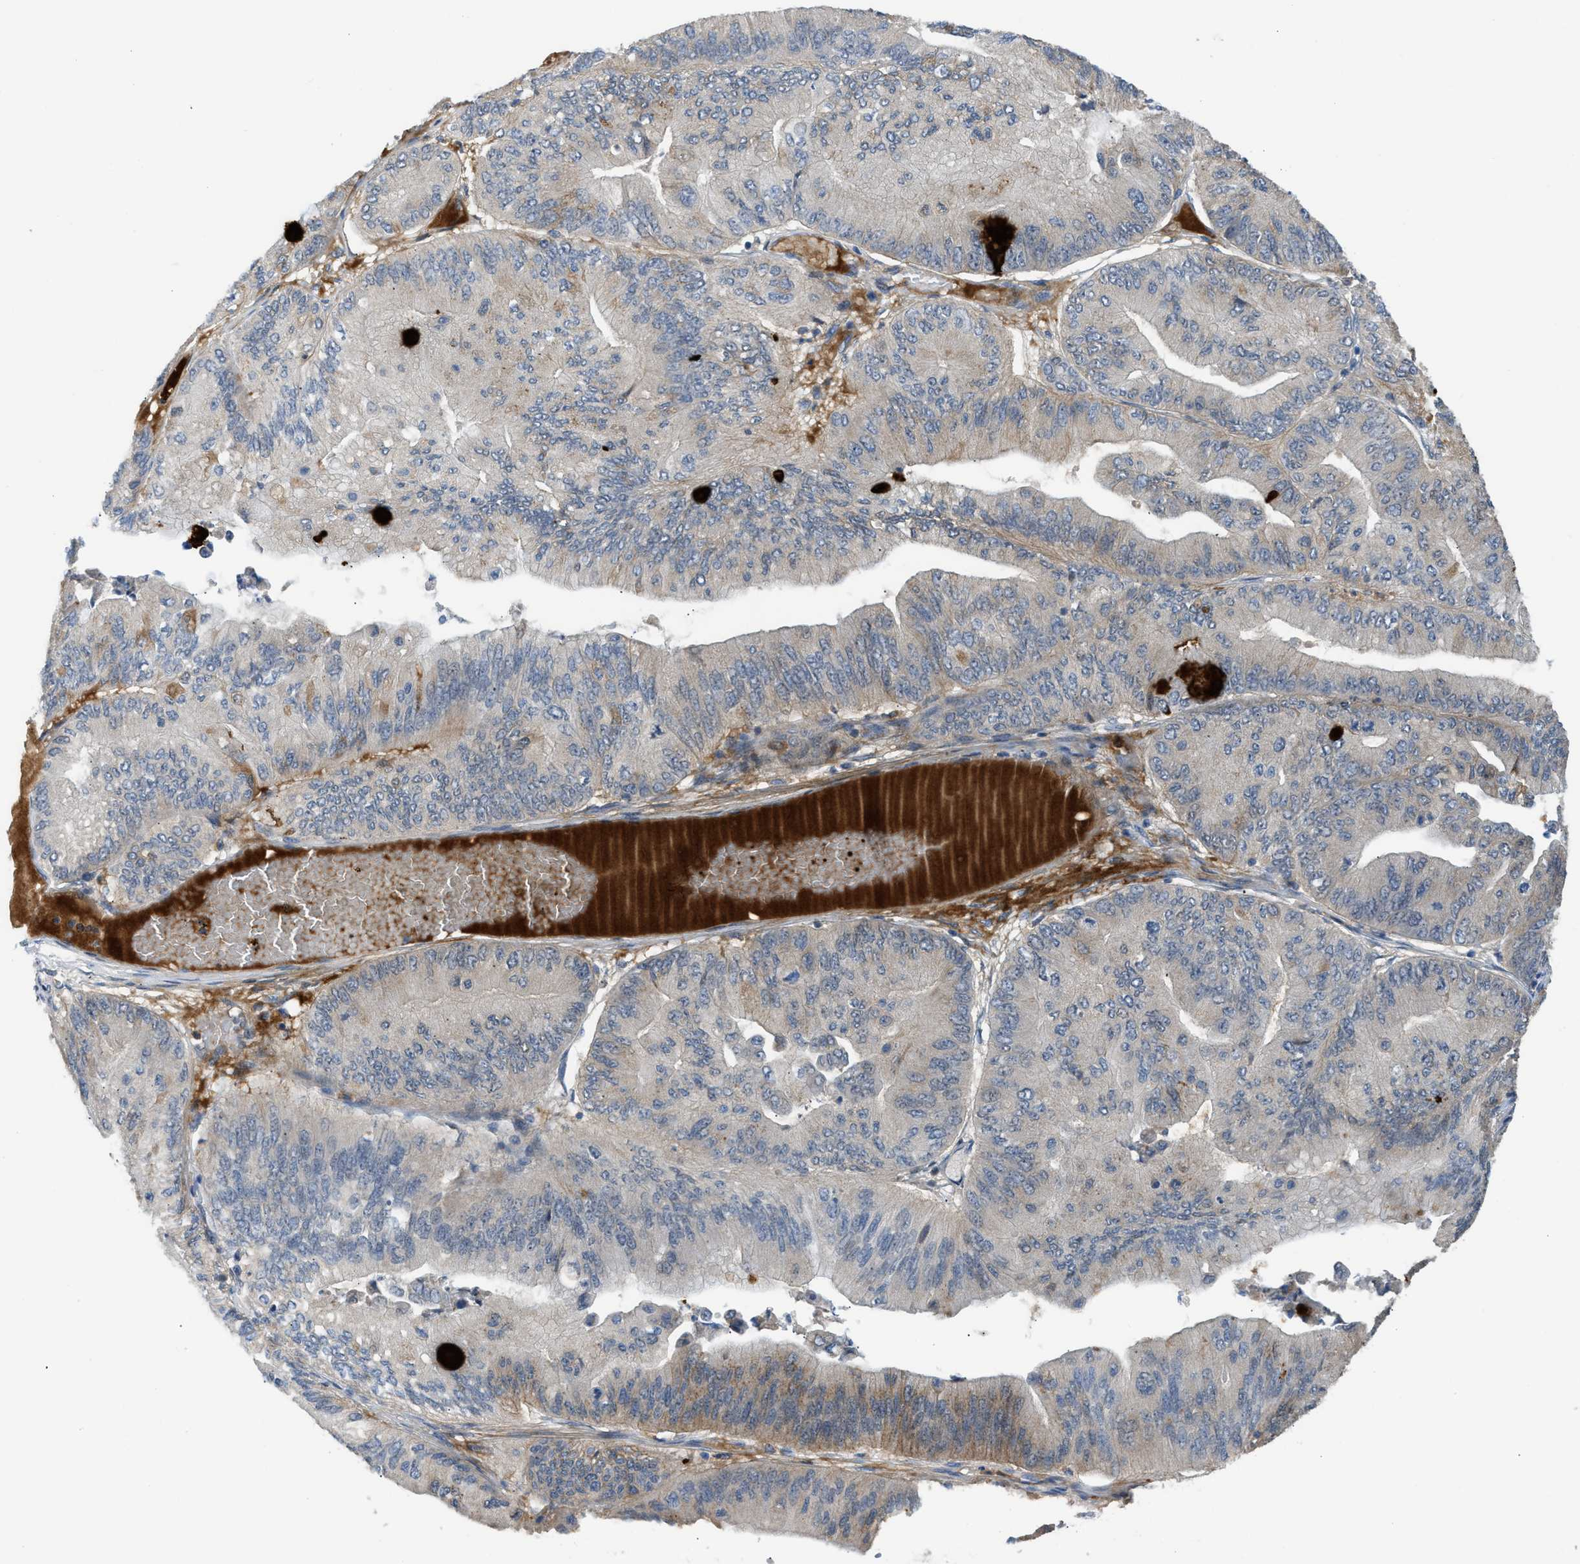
{"staining": {"intensity": "weak", "quantity": "<25%", "location": "cytoplasmic/membranous"}, "tissue": "ovarian cancer", "cell_type": "Tumor cells", "image_type": "cancer", "snomed": [{"axis": "morphology", "description": "Cystadenocarcinoma, mucinous, NOS"}, {"axis": "topography", "description": "Ovary"}], "caption": "DAB immunohistochemical staining of ovarian mucinous cystadenocarcinoma reveals no significant expression in tumor cells.", "gene": "RHBDF2", "patient": {"sex": "female", "age": 61}}